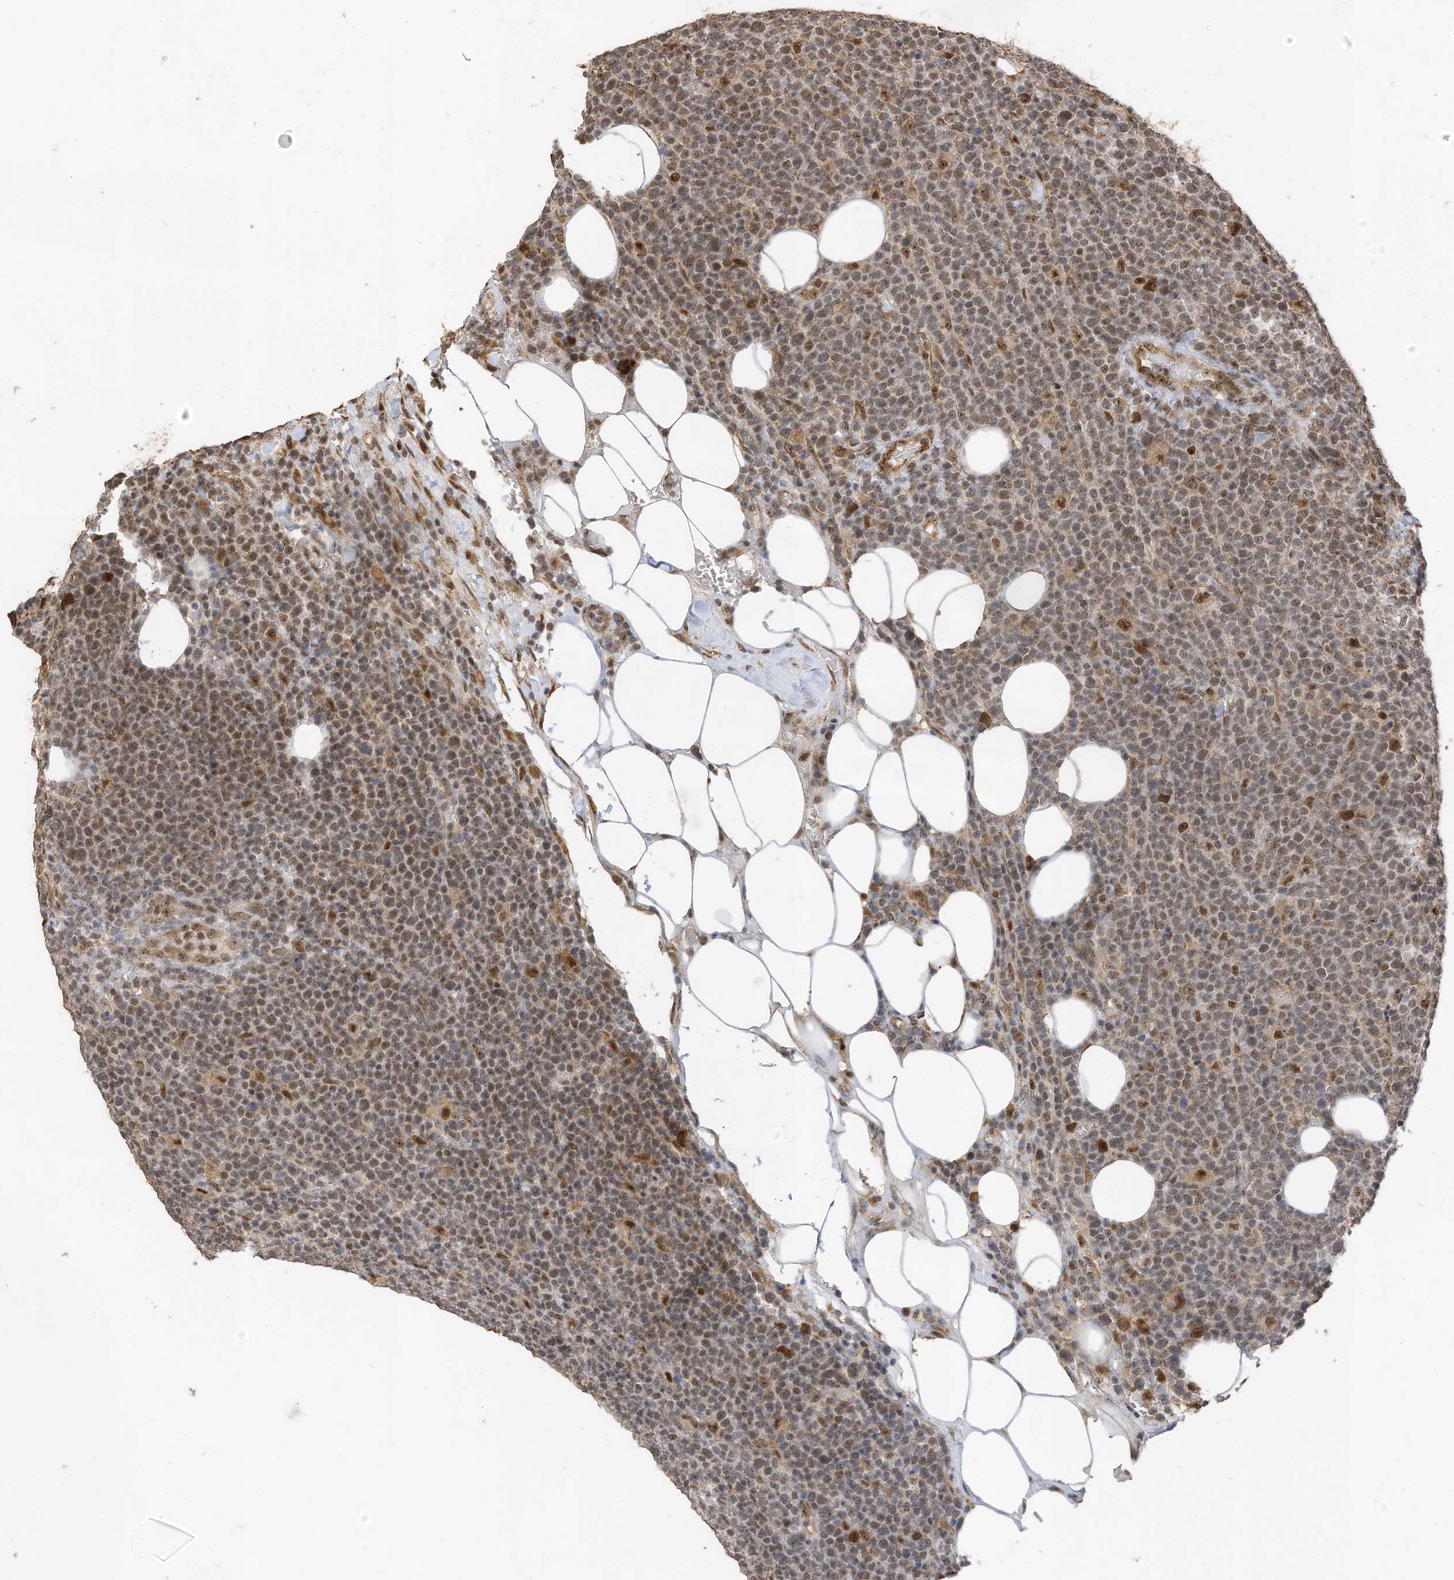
{"staining": {"intensity": "weak", "quantity": ">75%", "location": "nuclear"}, "tissue": "lymphoma", "cell_type": "Tumor cells", "image_type": "cancer", "snomed": [{"axis": "morphology", "description": "Malignant lymphoma, non-Hodgkin's type, High grade"}, {"axis": "topography", "description": "Lymph node"}], "caption": "Immunohistochemical staining of human lymphoma demonstrates weak nuclear protein positivity in approximately >75% of tumor cells.", "gene": "ERLEC1", "patient": {"sex": "male", "age": 61}}